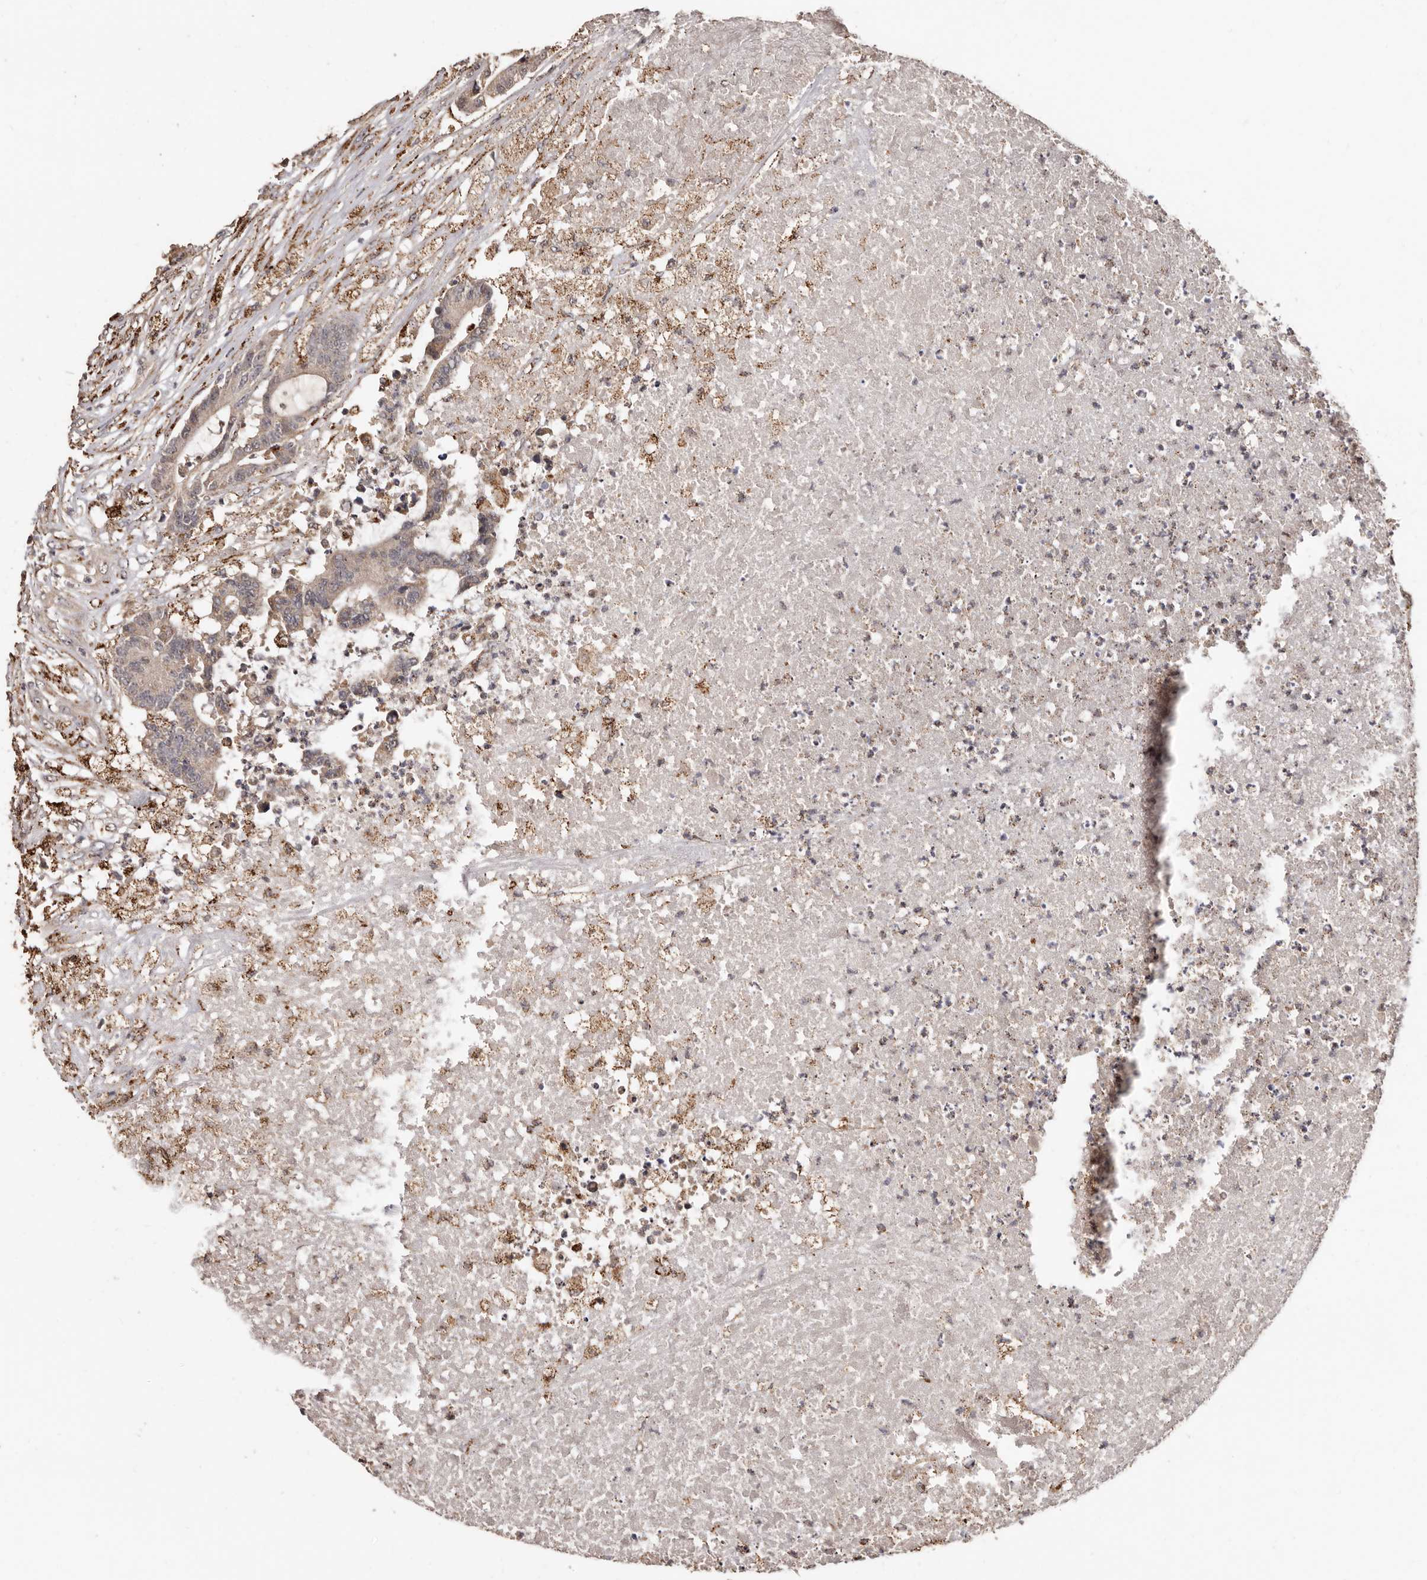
{"staining": {"intensity": "weak", "quantity": ">75%", "location": "cytoplasmic/membranous"}, "tissue": "colorectal cancer", "cell_type": "Tumor cells", "image_type": "cancer", "snomed": [{"axis": "morphology", "description": "Adenocarcinoma, NOS"}, {"axis": "topography", "description": "Colon"}], "caption": "Immunohistochemistry staining of colorectal cancer, which reveals low levels of weak cytoplasmic/membranous positivity in about >75% of tumor cells indicating weak cytoplasmic/membranous protein positivity. The staining was performed using DAB (3,3'-diaminobenzidine) (brown) for protein detection and nuclei were counterstained in hematoxylin (blue).", "gene": "AKAP7", "patient": {"sex": "female", "age": 84}}